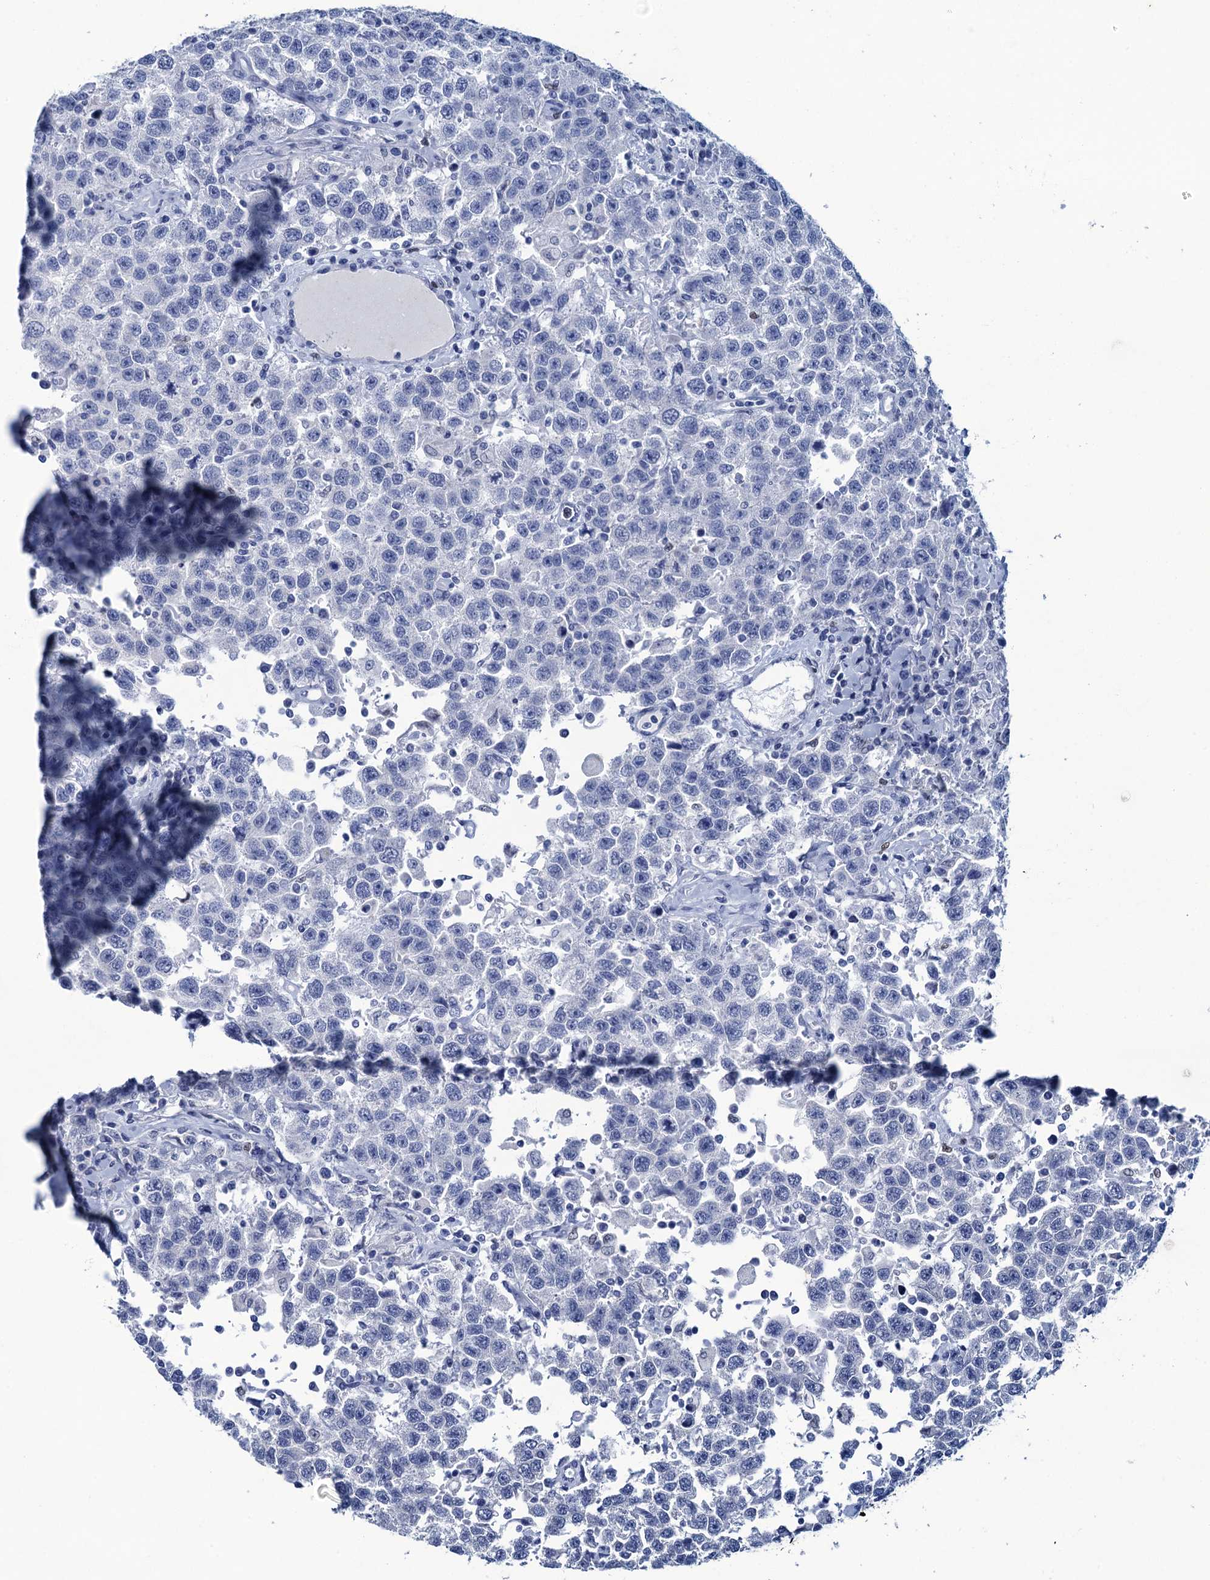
{"staining": {"intensity": "negative", "quantity": "none", "location": "none"}, "tissue": "testis cancer", "cell_type": "Tumor cells", "image_type": "cancer", "snomed": [{"axis": "morphology", "description": "Seminoma, NOS"}, {"axis": "topography", "description": "Testis"}], "caption": "Testis seminoma stained for a protein using IHC shows no expression tumor cells.", "gene": "RHCG", "patient": {"sex": "male", "age": 41}}